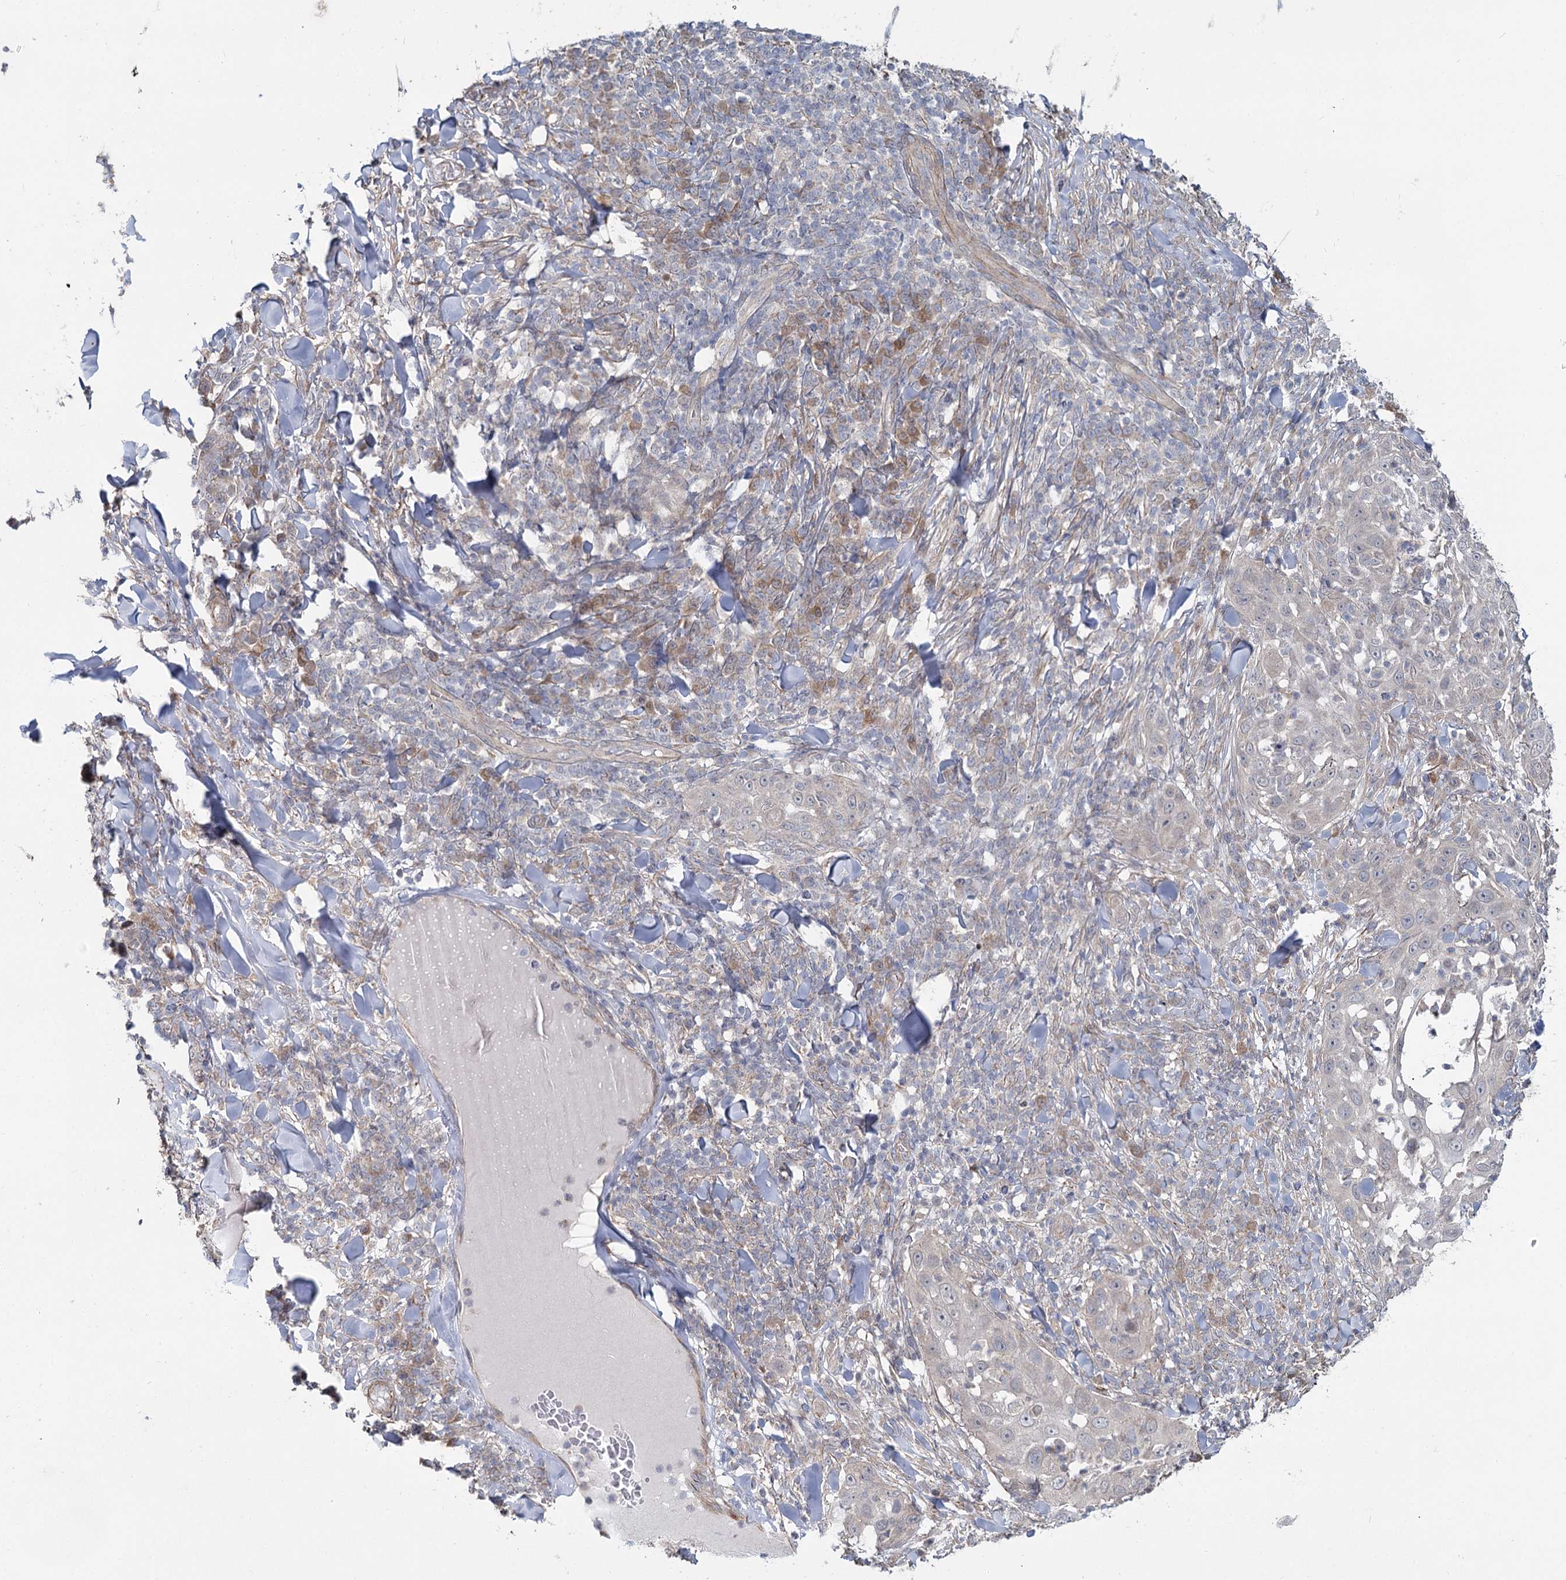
{"staining": {"intensity": "negative", "quantity": "none", "location": "none"}, "tissue": "skin cancer", "cell_type": "Tumor cells", "image_type": "cancer", "snomed": [{"axis": "morphology", "description": "Squamous cell carcinoma, NOS"}, {"axis": "topography", "description": "Skin"}], "caption": "DAB (3,3'-diaminobenzidine) immunohistochemical staining of human skin squamous cell carcinoma demonstrates no significant staining in tumor cells. Brightfield microscopy of IHC stained with DAB (3,3'-diaminobenzidine) (brown) and hematoxylin (blue), captured at high magnification.", "gene": "TBC1D9B", "patient": {"sex": "female", "age": 44}}